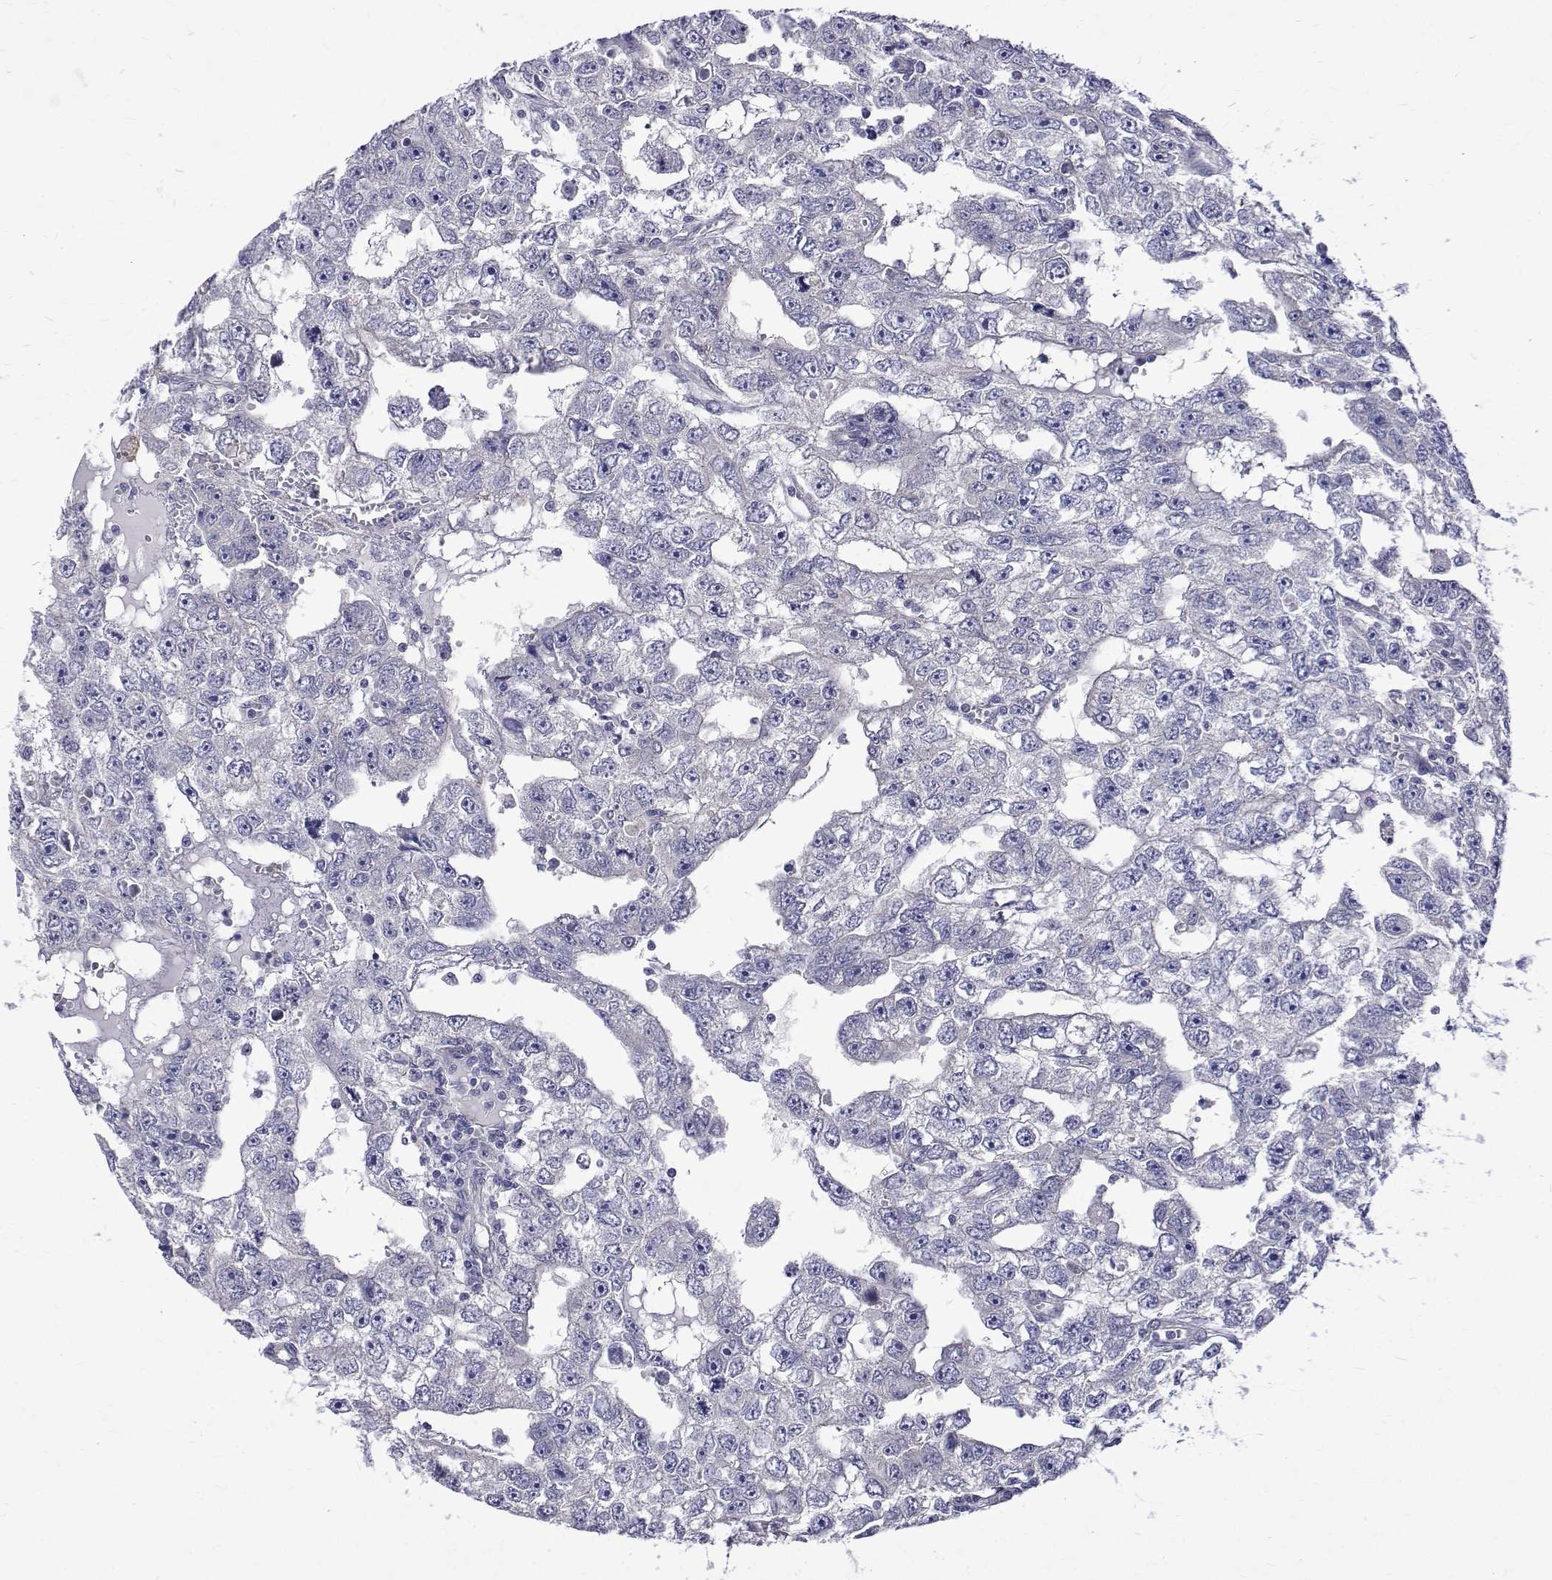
{"staining": {"intensity": "negative", "quantity": "none", "location": "none"}, "tissue": "testis cancer", "cell_type": "Tumor cells", "image_type": "cancer", "snomed": [{"axis": "morphology", "description": "Carcinoma, Embryonal, NOS"}, {"axis": "topography", "description": "Testis"}], "caption": "IHC image of human testis embryonal carcinoma stained for a protein (brown), which exhibits no expression in tumor cells. (Brightfield microscopy of DAB (3,3'-diaminobenzidine) immunohistochemistry at high magnification).", "gene": "PADI1", "patient": {"sex": "male", "age": 20}}